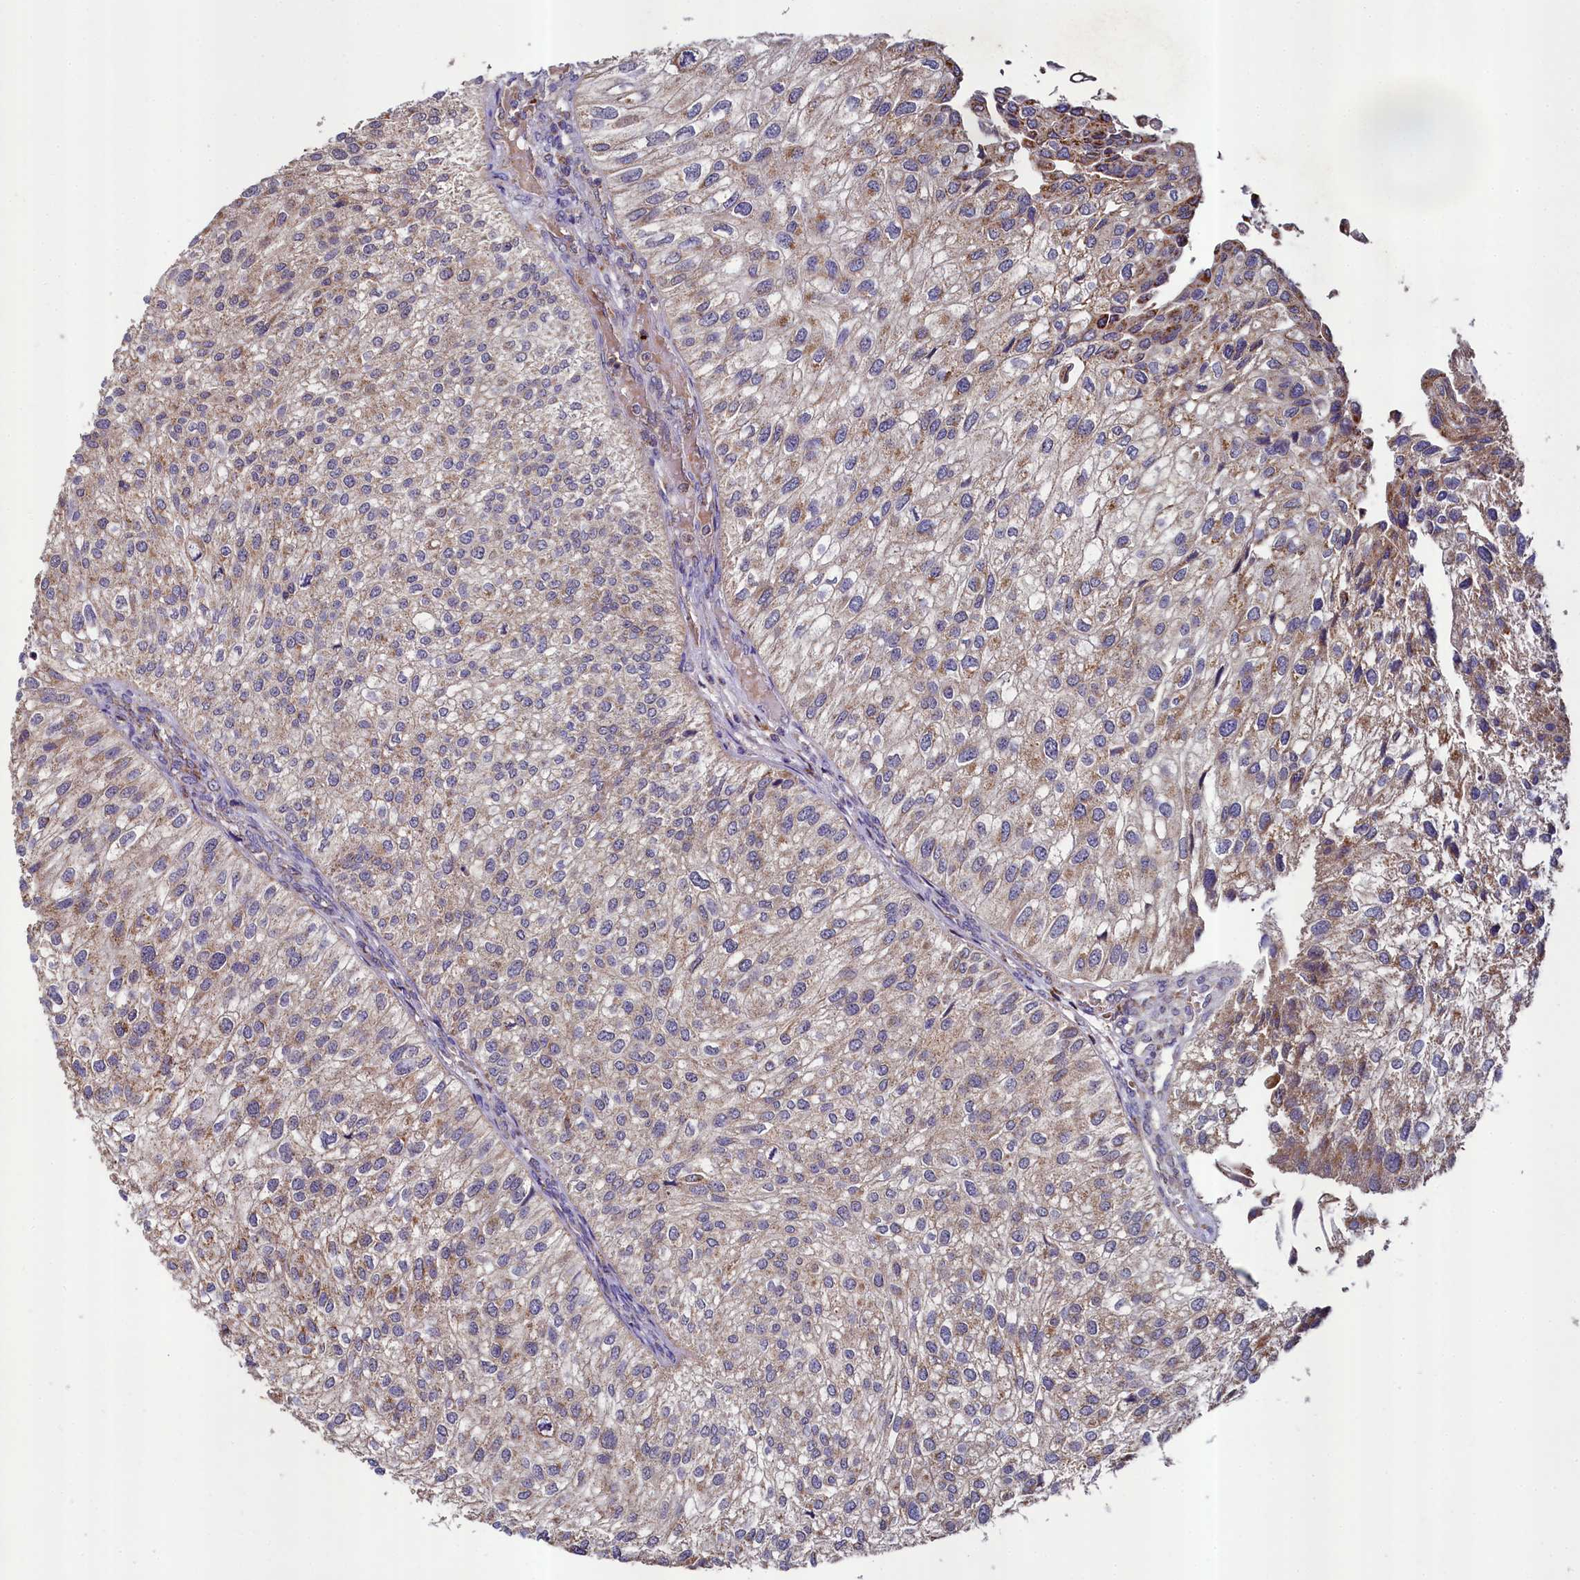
{"staining": {"intensity": "moderate", "quantity": "25%-75%", "location": "cytoplasmic/membranous"}, "tissue": "urothelial cancer", "cell_type": "Tumor cells", "image_type": "cancer", "snomed": [{"axis": "morphology", "description": "Urothelial carcinoma, Low grade"}, {"axis": "topography", "description": "Urinary bladder"}], "caption": "There is medium levels of moderate cytoplasmic/membranous positivity in tumor cells of urothelial cancer, as demonstrated by immunohistochemical staining (brown color).", "gene": "METTL4", "patient": {"sex": "female", "age": 89}}